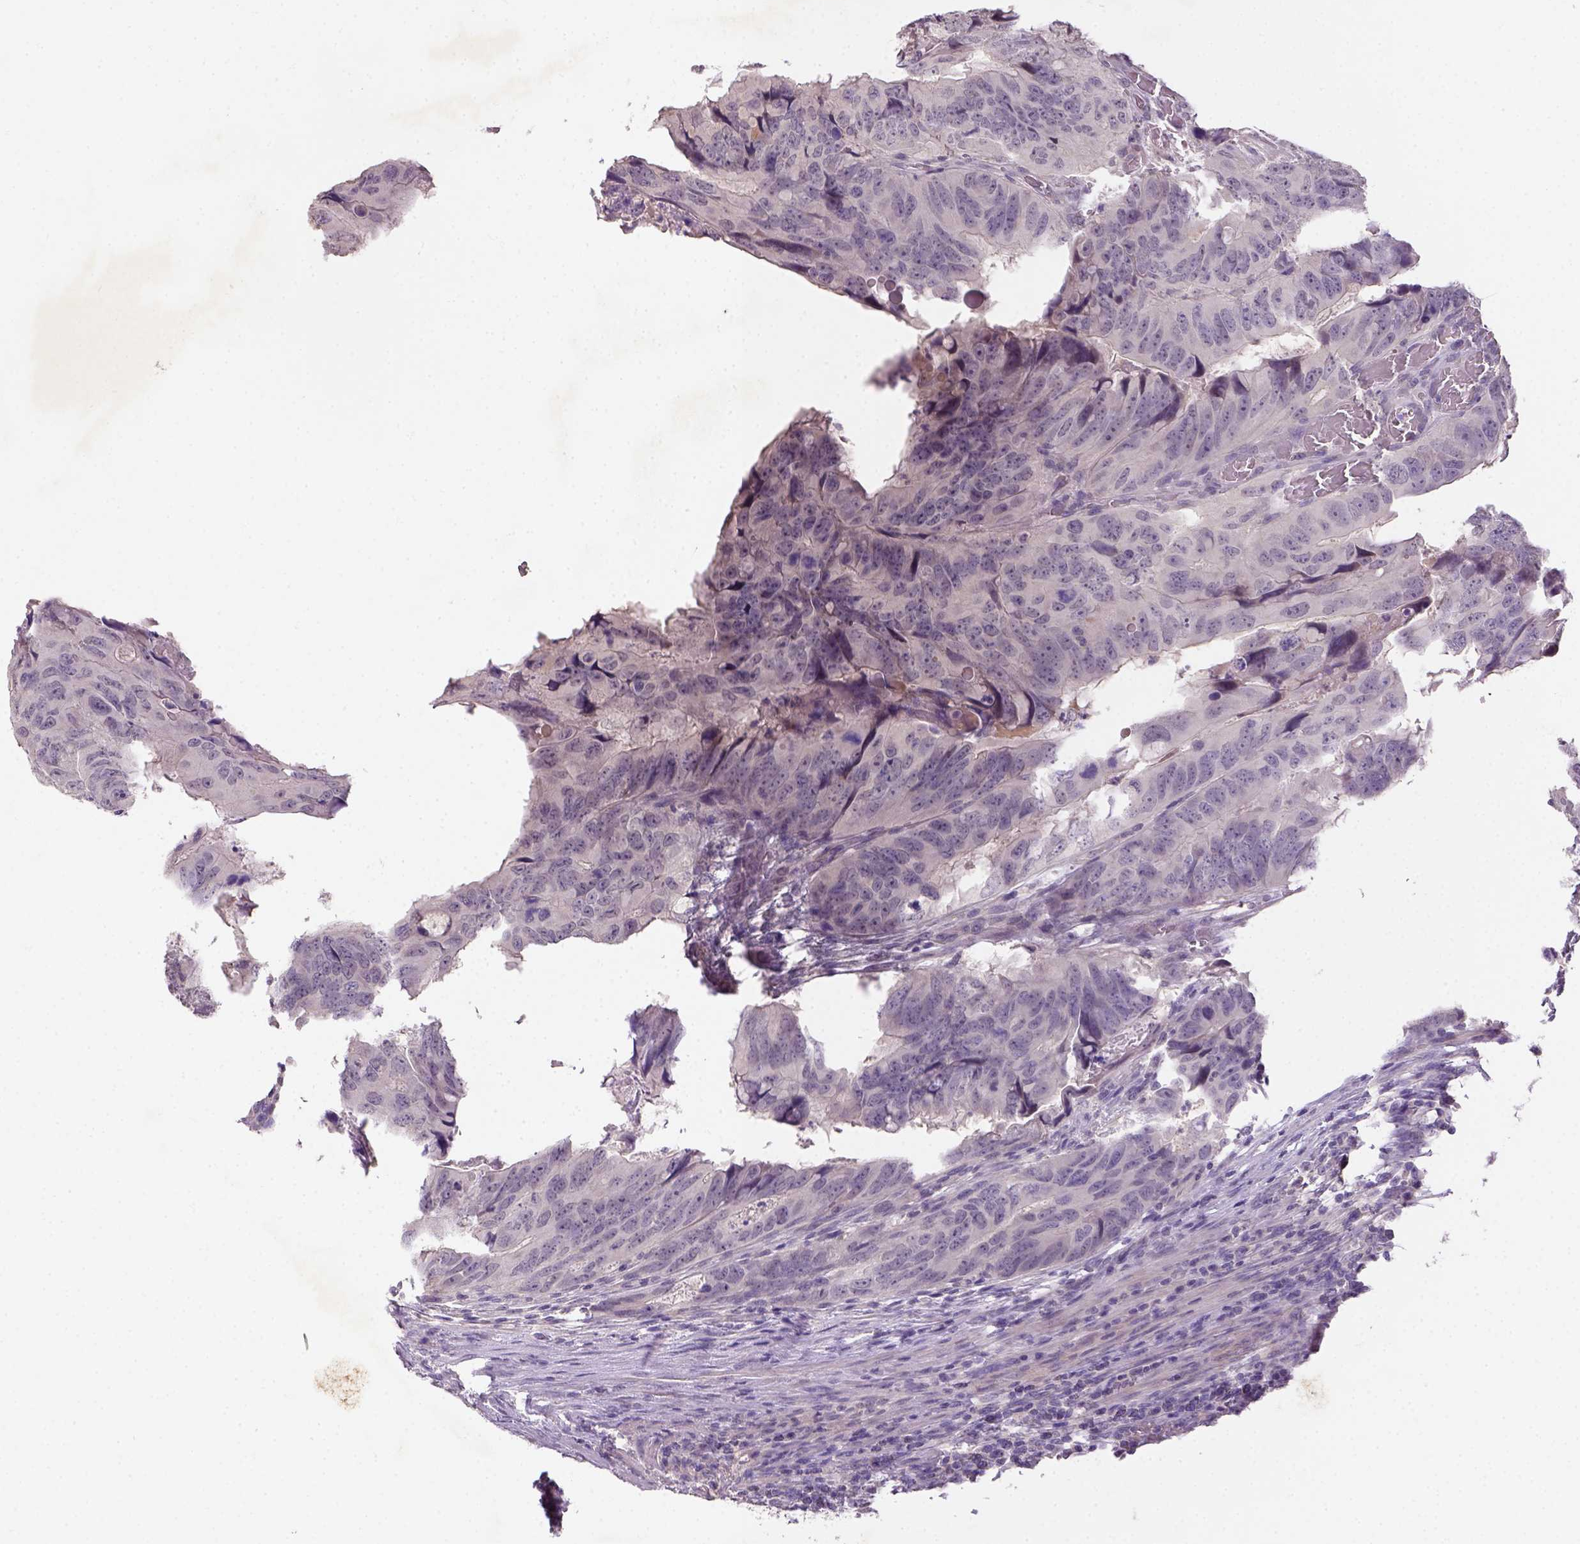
{"staining": {"intensity": "negative", "quantity": "none", "location": "none"}, "tissue": "colorectal cancer", "cell_type": "Tumor cells", "image_type": "cancer", "snomed": [{"axis": "morphology", "description": "Adenocarcinoma, NOS"}, {"axis": "topography", "description": "Colon"}], "caption": "Adenocarcinoma (colorectal) was stained to show a protein in brown. There is no significant positivity in tumor cells.", "gene": "NLGN2", "patient": {"sex": "male", "age": 79}}